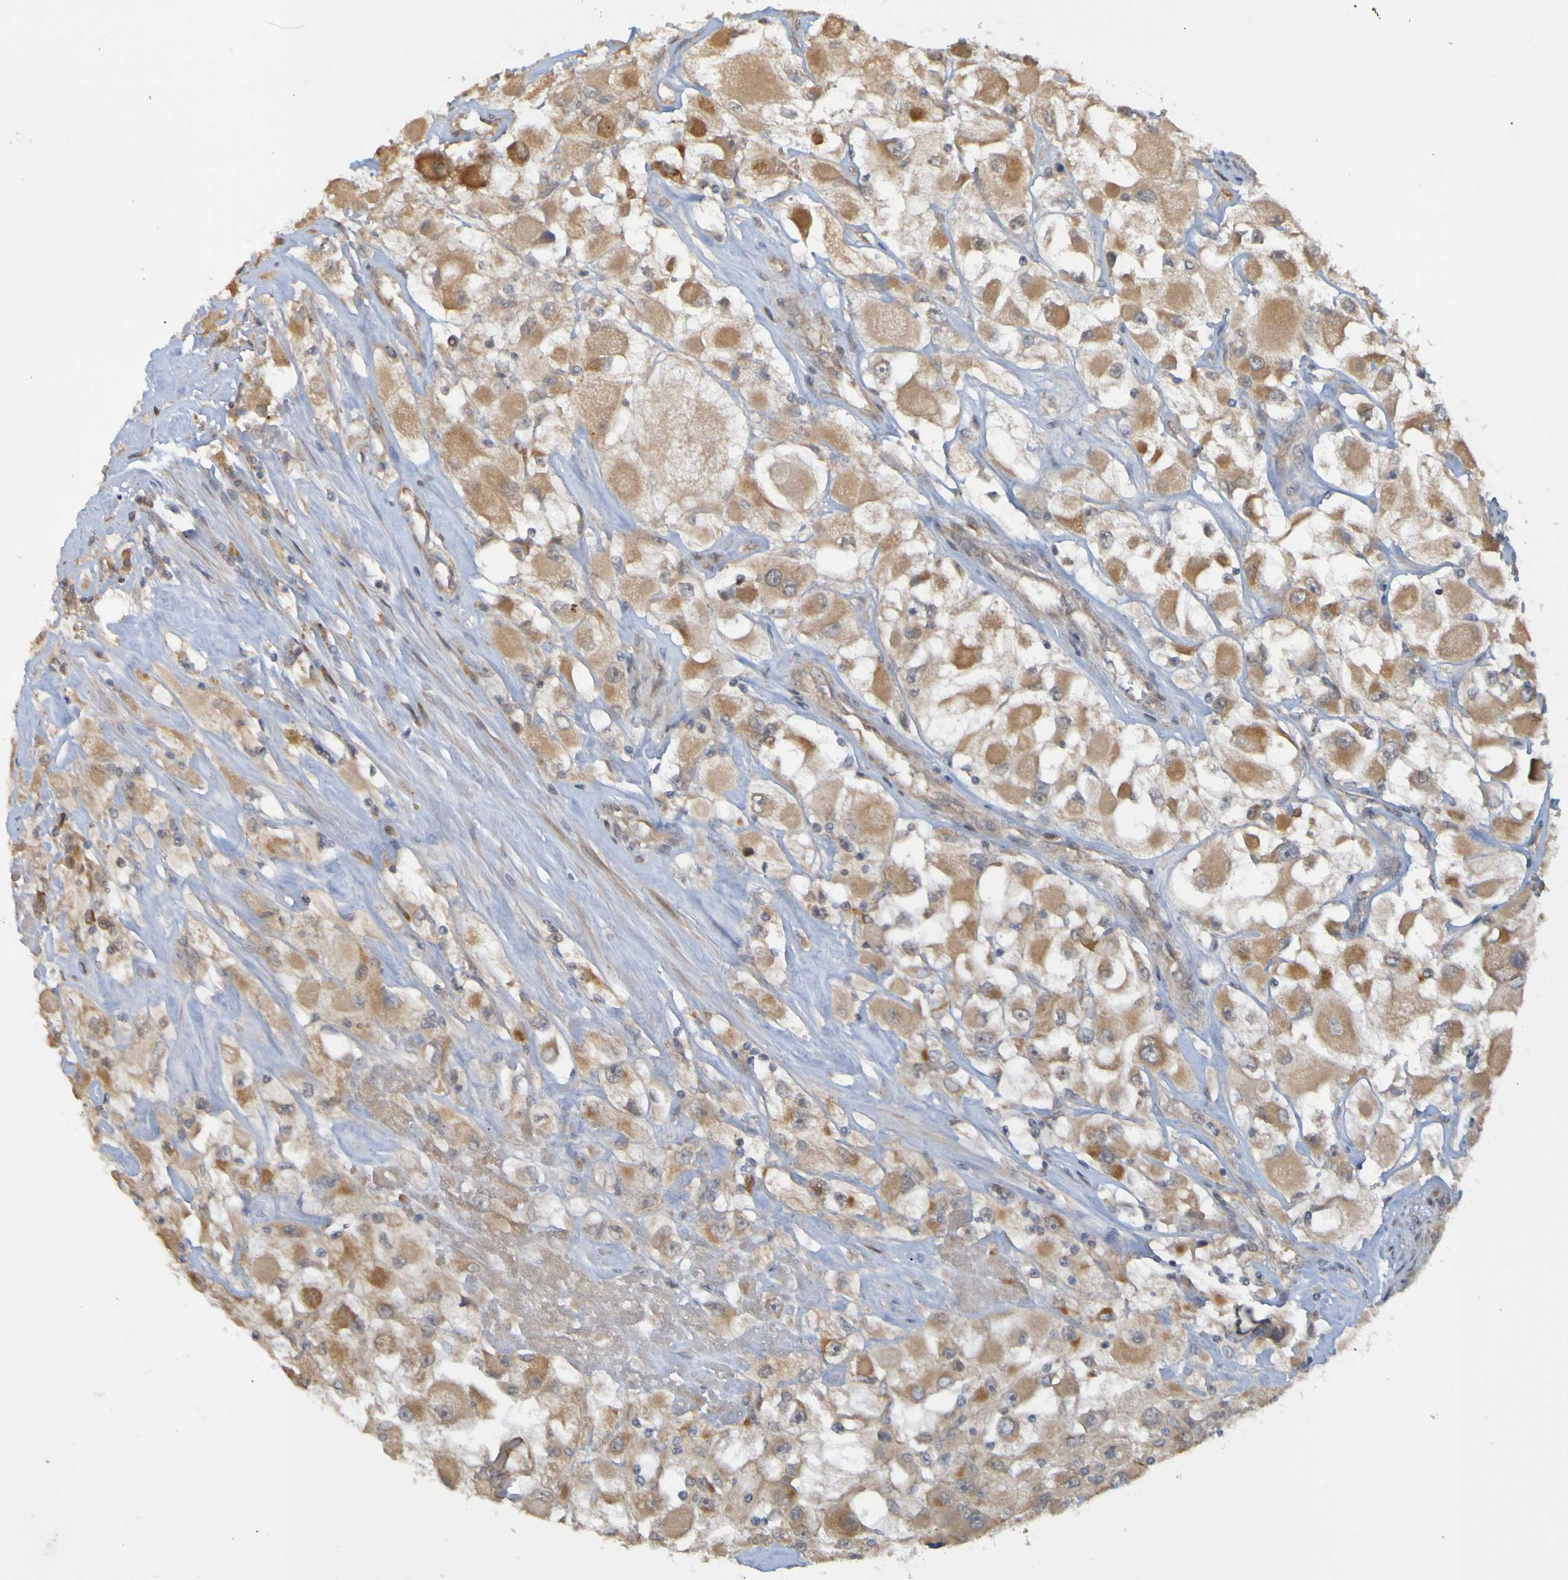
{"staining": {"intensity": "moderate", "quantity": "25%-75%", "location": "cytoplasmic/membranous"}, "tissue": "renal cancer", "cell_type": "Tumor cells", "image_type": "cancer", "snomed": [{"axis": "morphology", "description": "Adenocarcinoma, NOS"}, {"axis": "topography", "description": "Kidney"}], "caption": "This micrograph shows renal cancer stained with IHC to label a protein in brown. The cytoplasmic/membranous of tumor cells show moderate positivity for the protein. Nuclei are counter-stained blue.", "gene": "NAV2", "patient": {"sex": "female", "age": 52}}